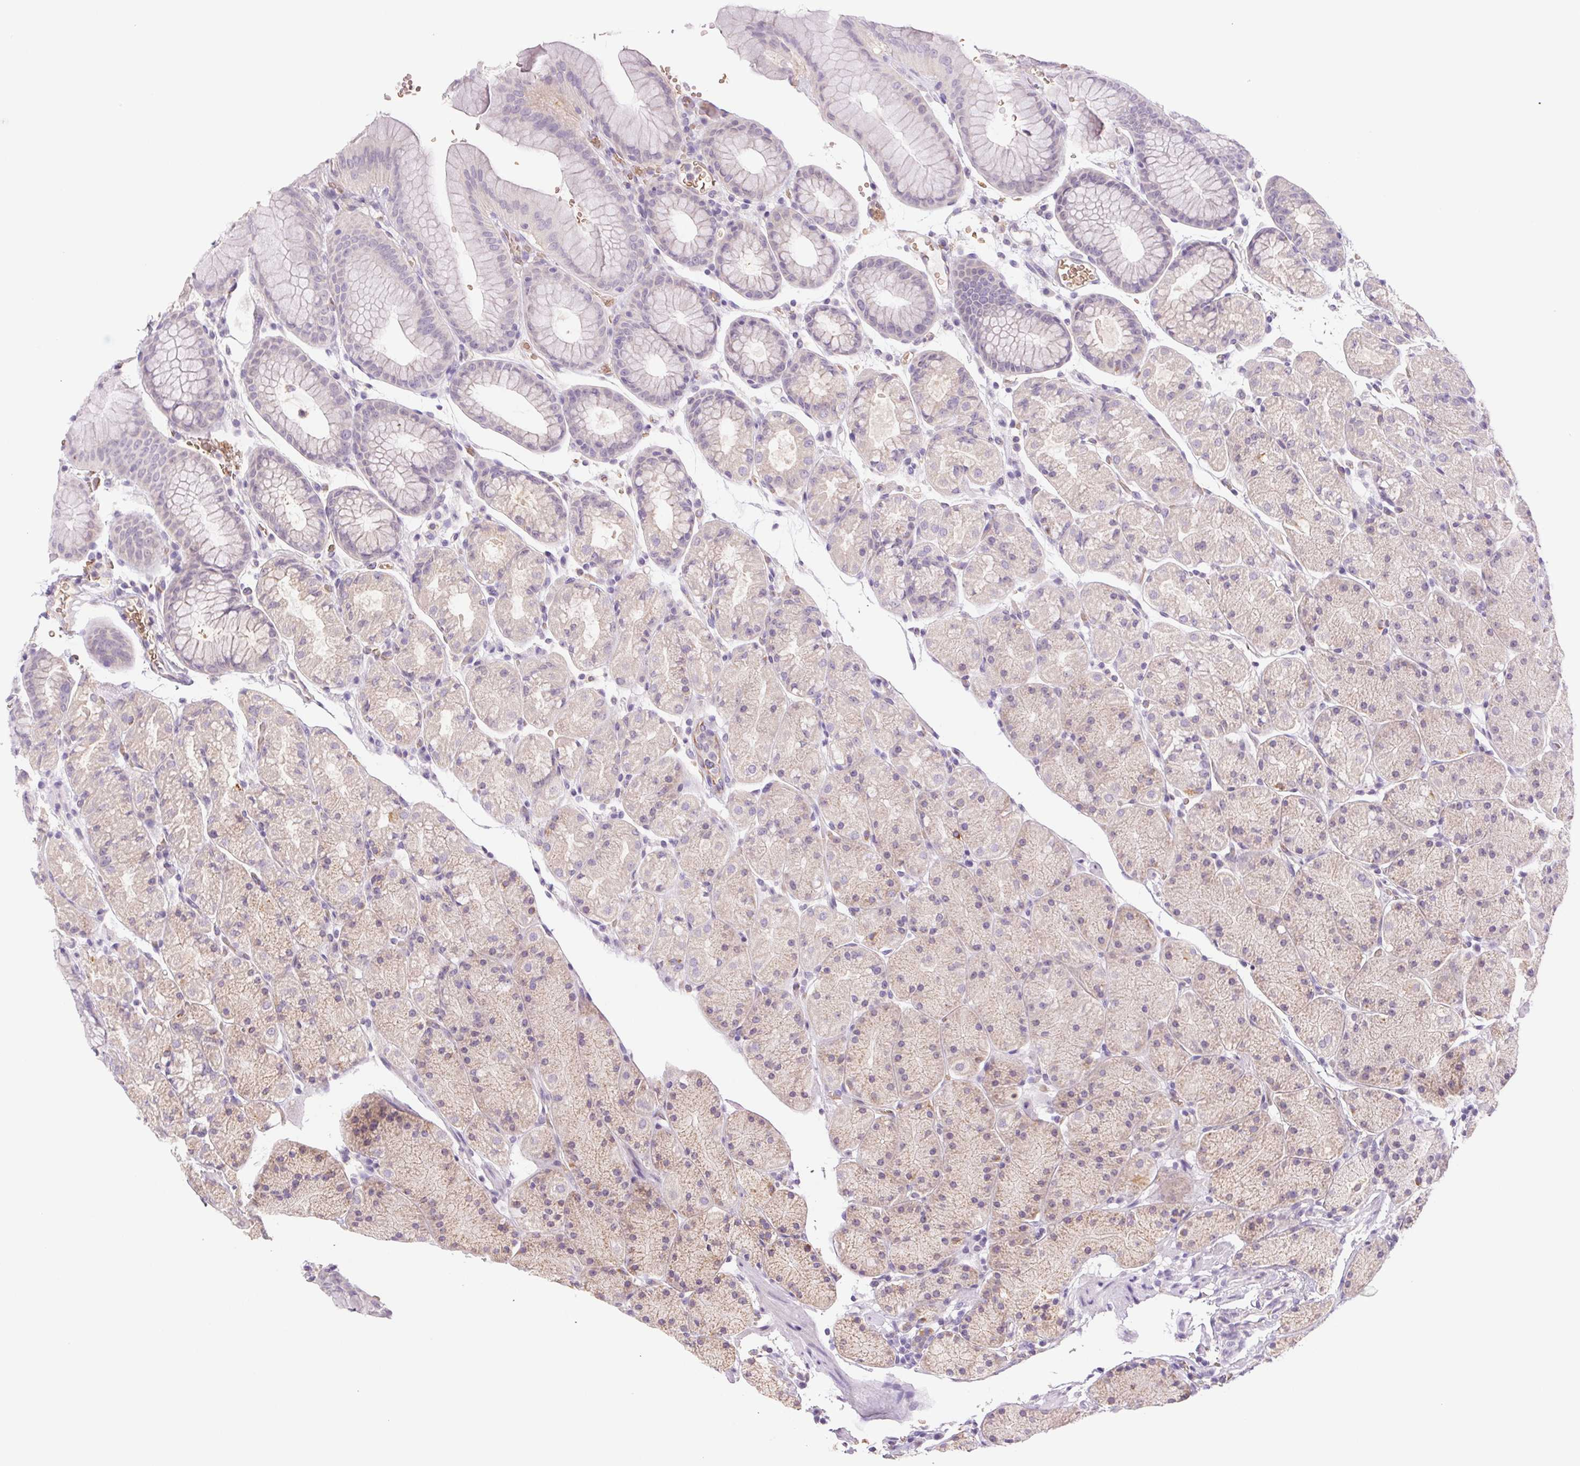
{"staining": {"intensity": "weak", "quantity": "25%-75%", "location": "cytoplasmic/membranous"}, "tissue": "stomach", "cell_type": "Glandular cells", "image_type": "normal", "snomed": [{"axis": "morphology", "description": "Normal tissue, NOS"}, {"axis": "topography", "description": "Stomach, upper"}, {"axis": "topography", "description": "Stomach"}], "caption": "Immunohistochemical staining of benign human stomach reveals weak cytoplasmic/membranous protein positivity in approximately 25%-75% of glandular cells. (brown staining indicates protein expression, while blue staining denotes nuclei).", "gene": "IGFL3", "patient": {"sex": "male", "age": 76}}